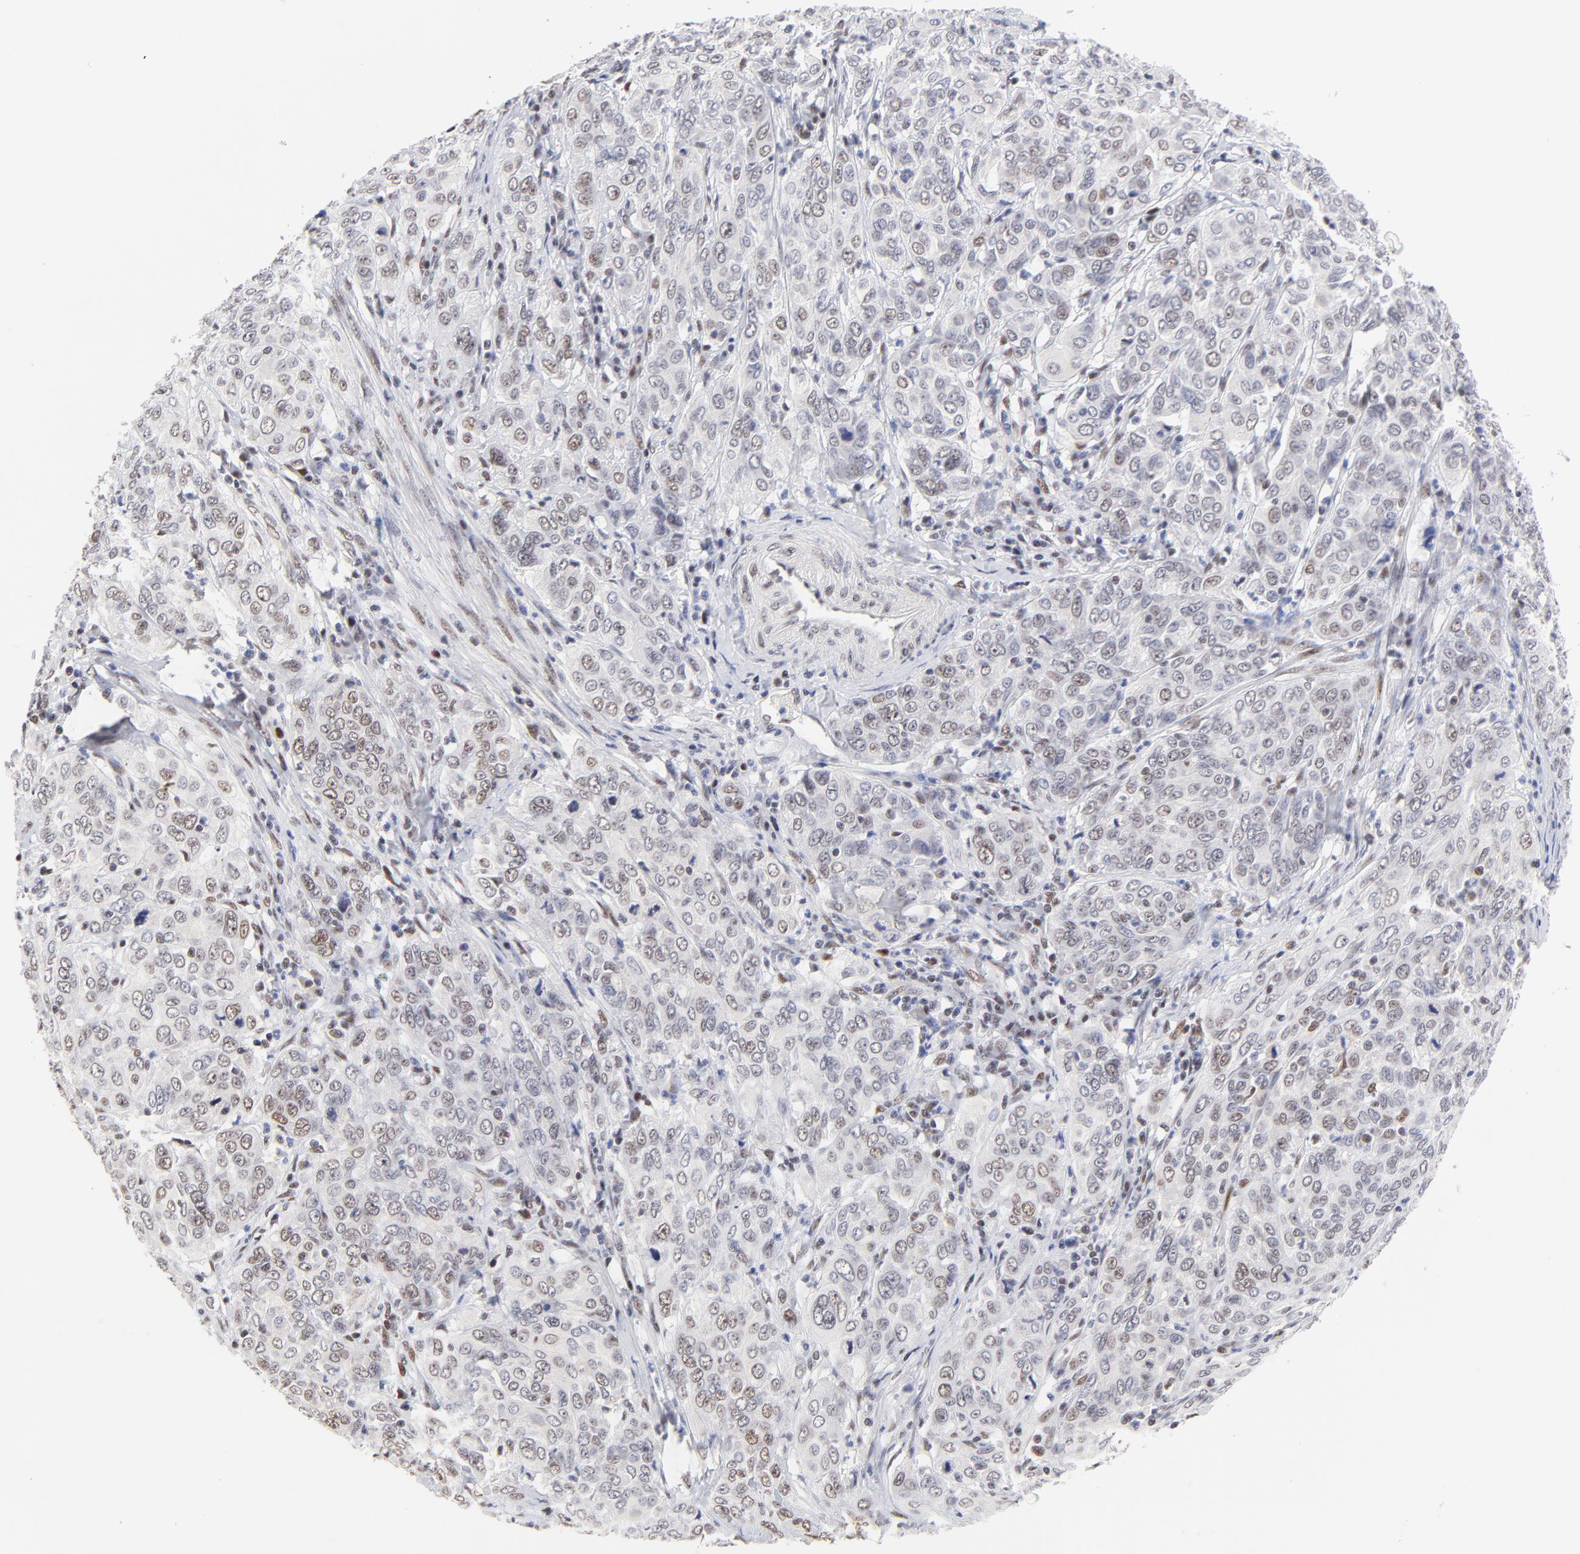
{"staining": {"intensity": "weak", "quantity": ">75%", "location": "nuclear"}, "tissue": "cervical cancer", "cell_type": "Tumor cells", "image_type": "cancer", "snomed": [{"axis": "morphology", "description": "Squamous cell carcinoma, NOS"}, {"axis": "topography", "description": "Cervix"}], "caption": "A brown stain labels weak nuclear staining of a protein in cervical cancer (squamous cell carcinoma) tumor cells.", "gene": "OGFOD1", "patient": {"sex": "female", "age": 38}}